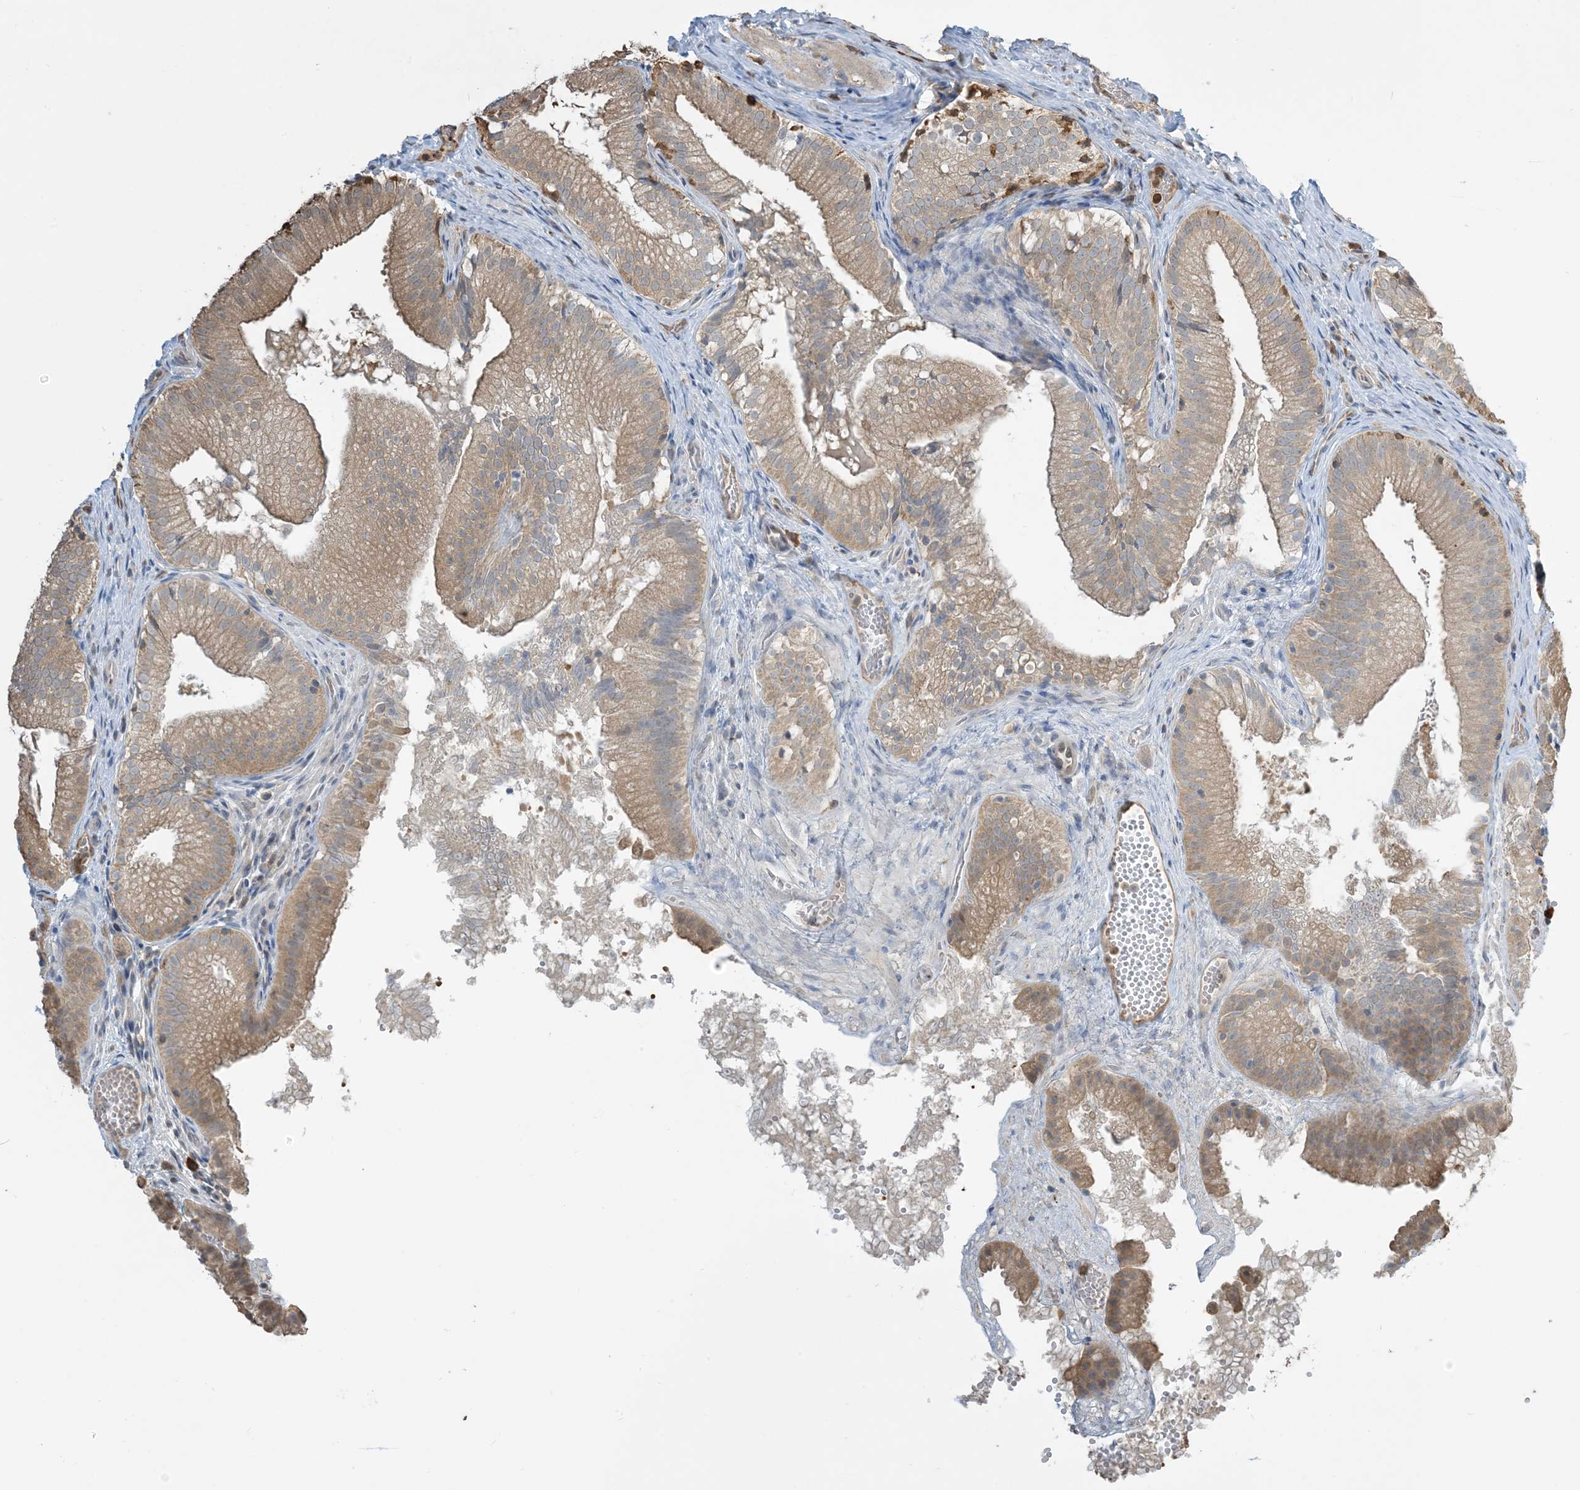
{"staining": {"intensity": "moderate", "quantity": "25%-75%", "location": "cytoplasmic/membranous"}, "tissue": "gallbladder", "cell_type": "Glandular cells", "image_type": "normal", "snomed": [{"axis": "morphology", "description": "Normal tissue, NOS"}, {"axis": "topography", "description": "Gallbladder"}], "caption": "A histopathology image of gallbladder stained for a protein reveals moderate cytoplasmic/membranous brown staining in glandular cells. Nuclei are stained in blue.", "gene": "TMSB4X", "patient": {"sex": "female", "age": 30}}